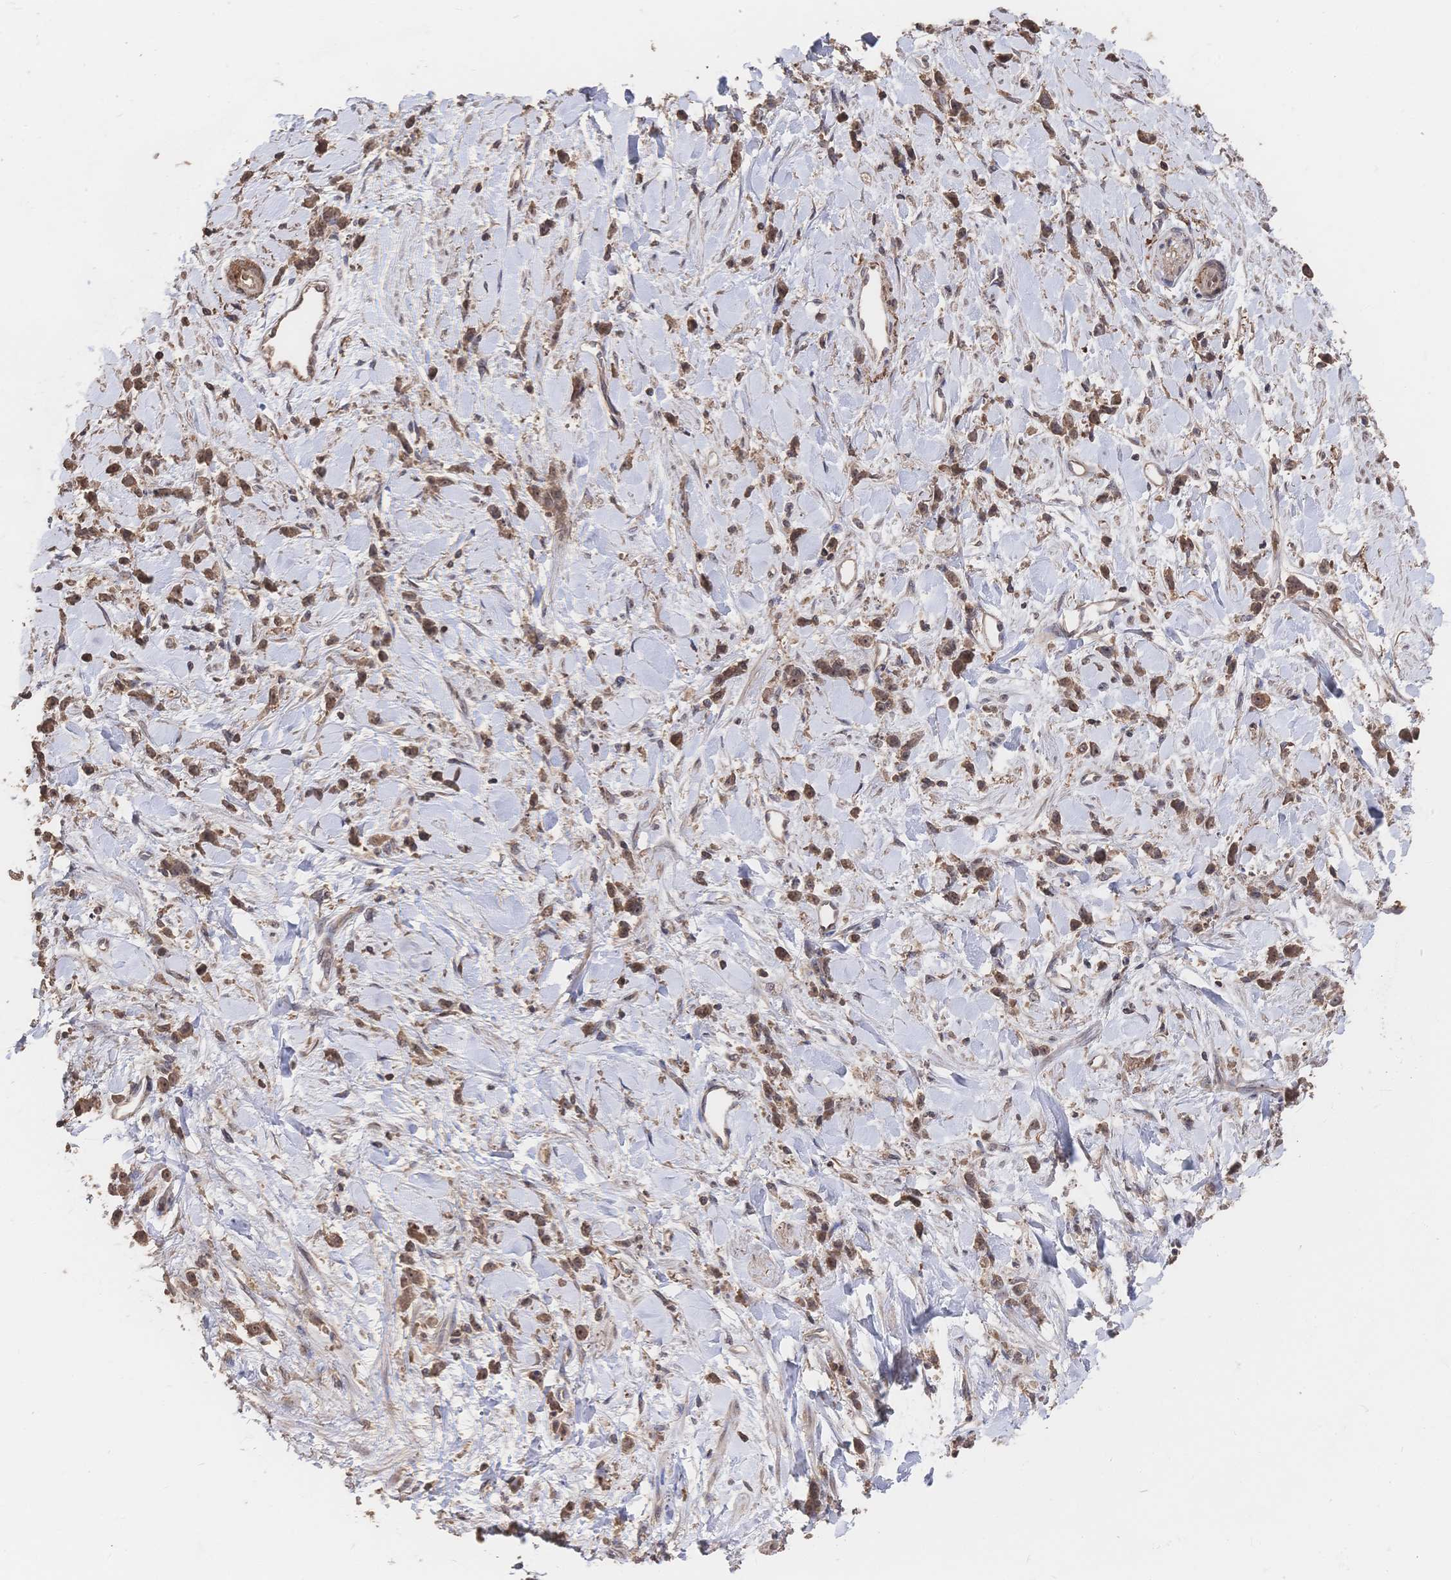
{"staining": {"intensity": "moderate", "quantity": ">75%", "location": "cytoplasmic/membranous,nuclear"}, "tissue": "stomach cancer", "cell_type": "Tumor cells", "image_type": "cancer", "snomed": [{"axis": "morphology", "description": "Adenocarcinoma, NOS"}, {"axis": "topography", "description": "Stomach"}], "caption": "High-power microscopy captured an immunohistochemistry (IHC) photomicrograph of stomach adenocarcinoma, revealing moderate cytoplasmic/membranous and nuclear staining in about >75% of tumor cells. (IHC, brightfield microscopy, high magnification).", "gene": "DNAJA4", "patient": {"sex": "female", "age": 60}}